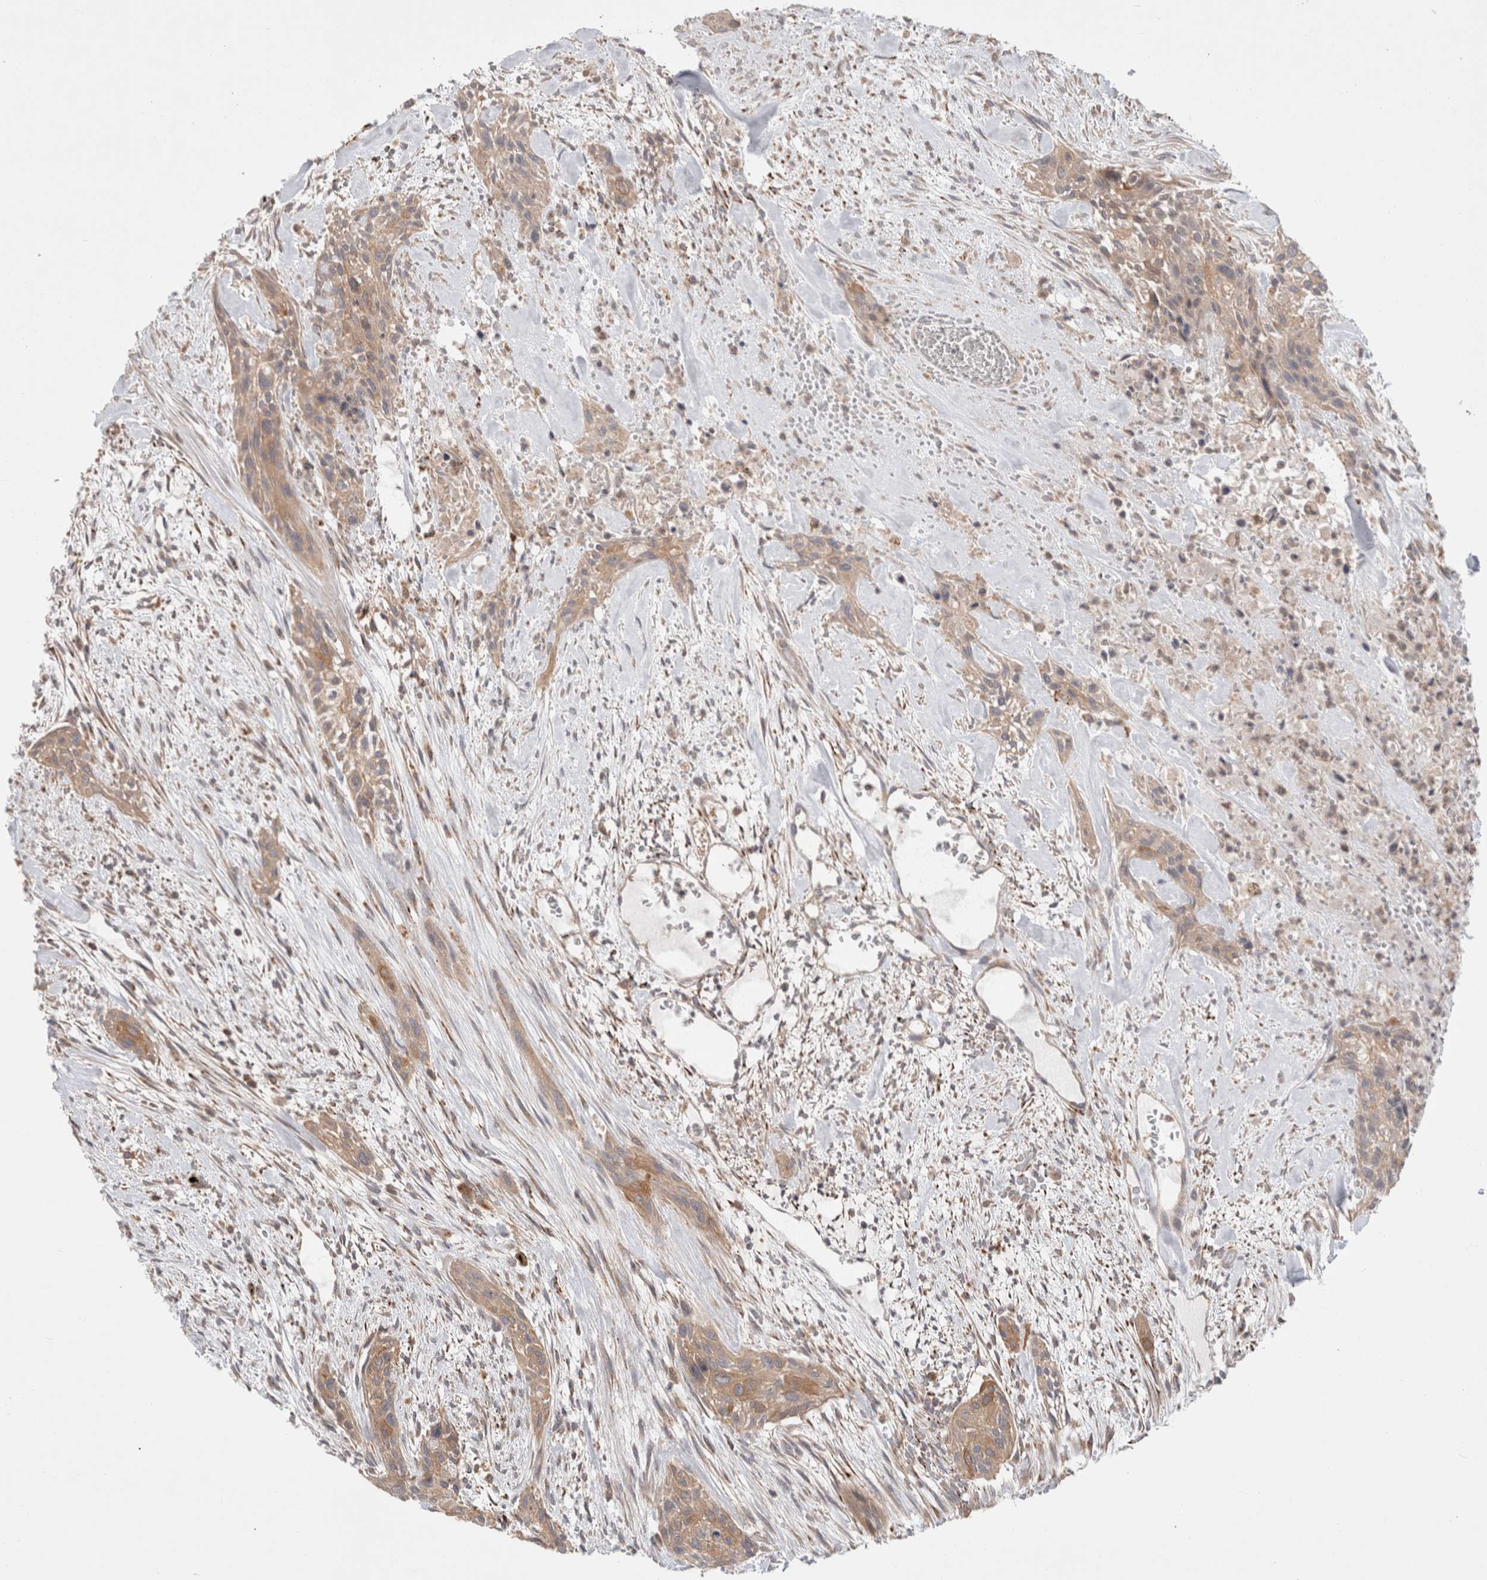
{"staining": {"intensity": "weak", "quantity": ">75%", "location": "cytoplasmic/membranous"}, "tissue": "urothelial cancer", "cell_type": "Tumor cells", "image_type": "cancer", "snomed": [{"axis": "morphology", "description": "Urothelial carcinoma, High grade"}, {"axis": "topography", "description": "Urinary bladder"}], "caption": "Urothelial carcinoma (high-grade) stained for a protein (brown) demonstrates weak cytoplasmic/membranous positive expression in about >75% of tumor cells.", "gene": "HROB", "patient": {"sex": "male", "age": 35}}